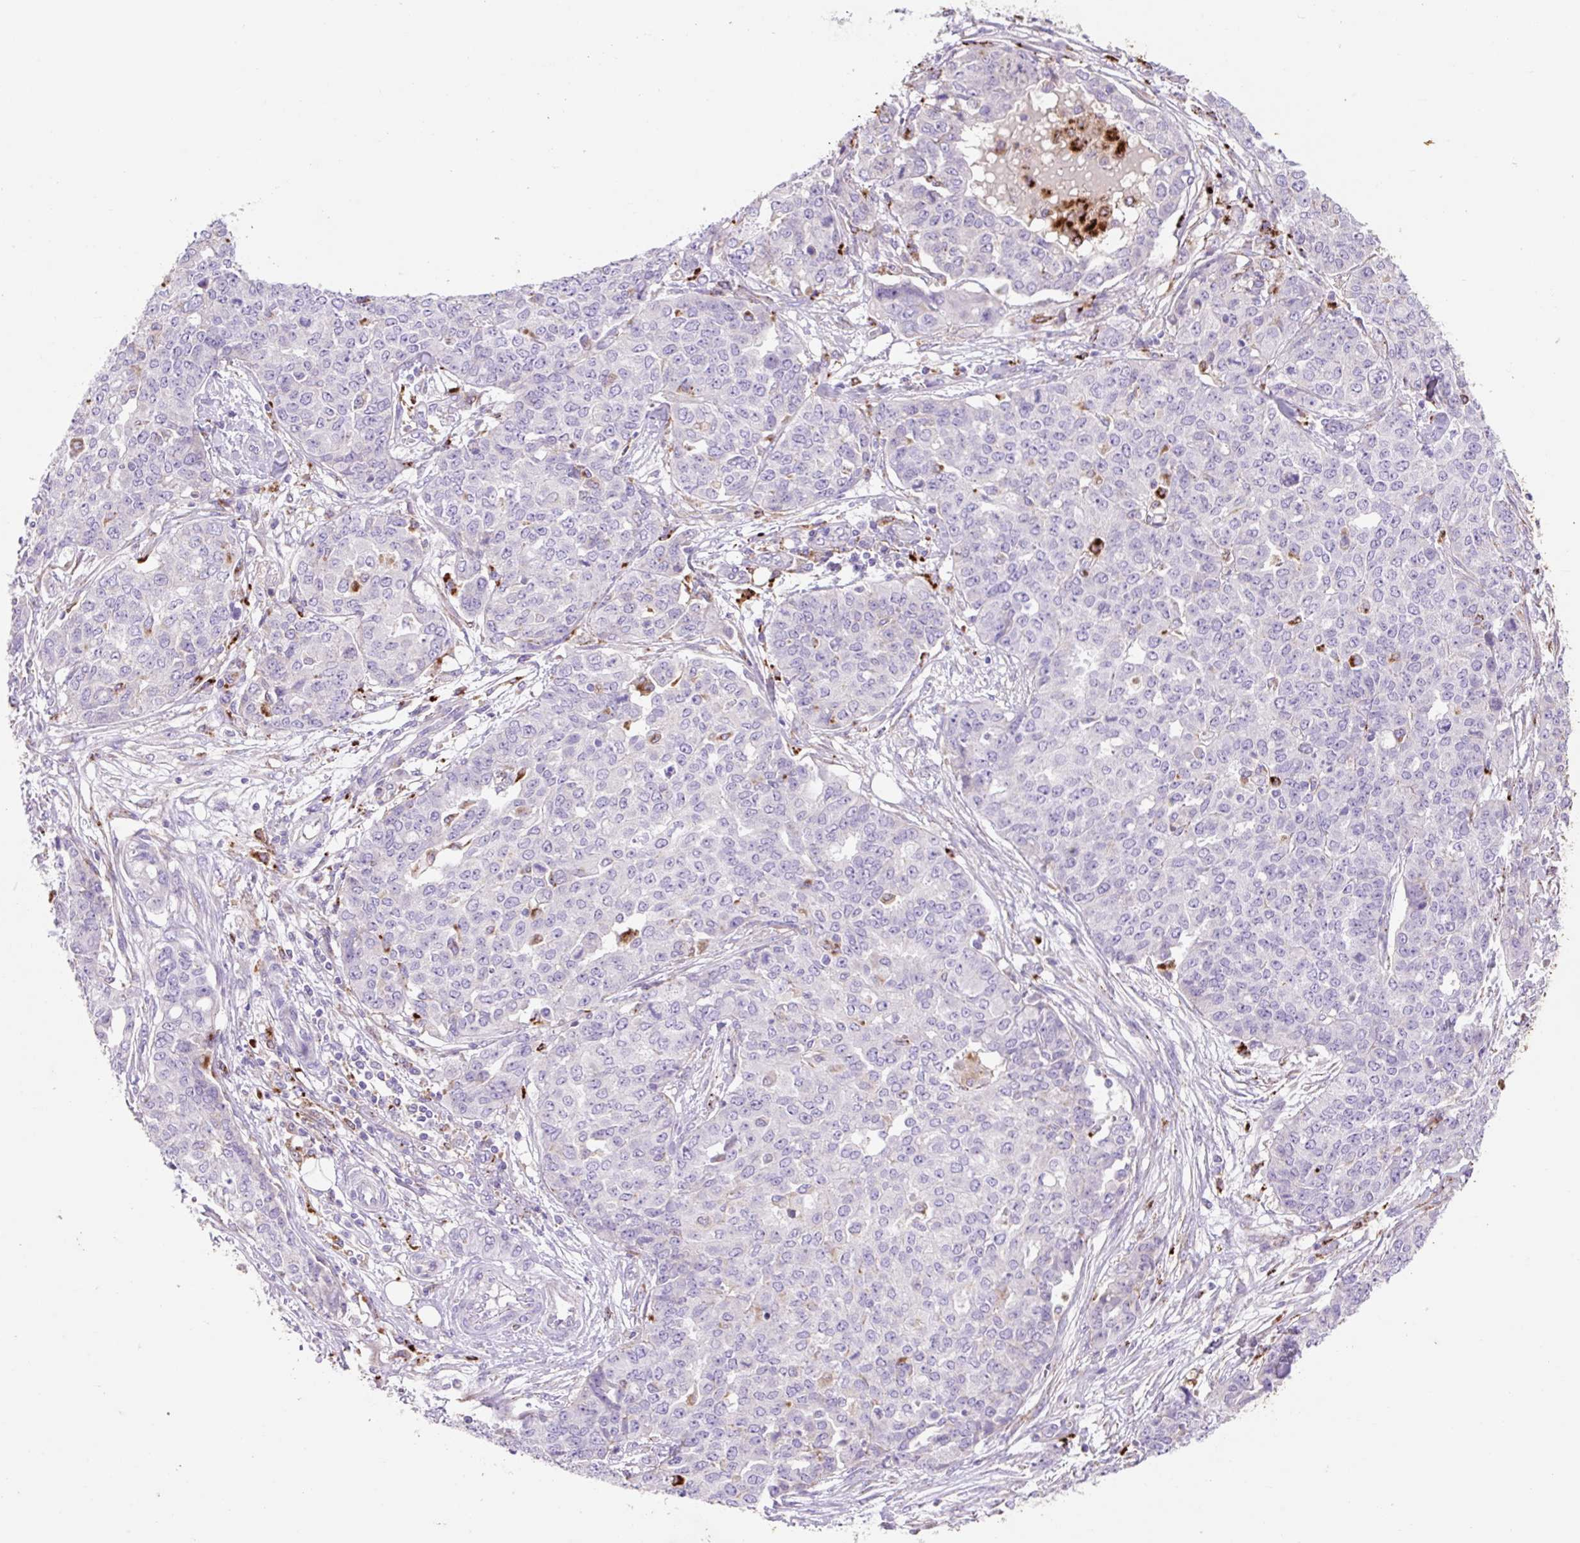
{"staining": {"intensity": "negative", "quantity": "none", "location": "none"}, "tissue": "ovarian cancer", "cell_type": "Tumor cells", "image_type": "cancer", "snomed": [{"axis": "morphology", "description": "Cystadenocarcinoma, serous, NOS"}, {"axis": "topography", "description": "Soft tissue"}, {"axis": "topography", "description": "Ovary"}], "caption": "Human ovarian serous cystadenocarcinoma stained for a protein using immunohistochemistry reveals no expression in tumor cells.", "gene": "HEXA", "patient": {"sex": "female", "age": 57}}